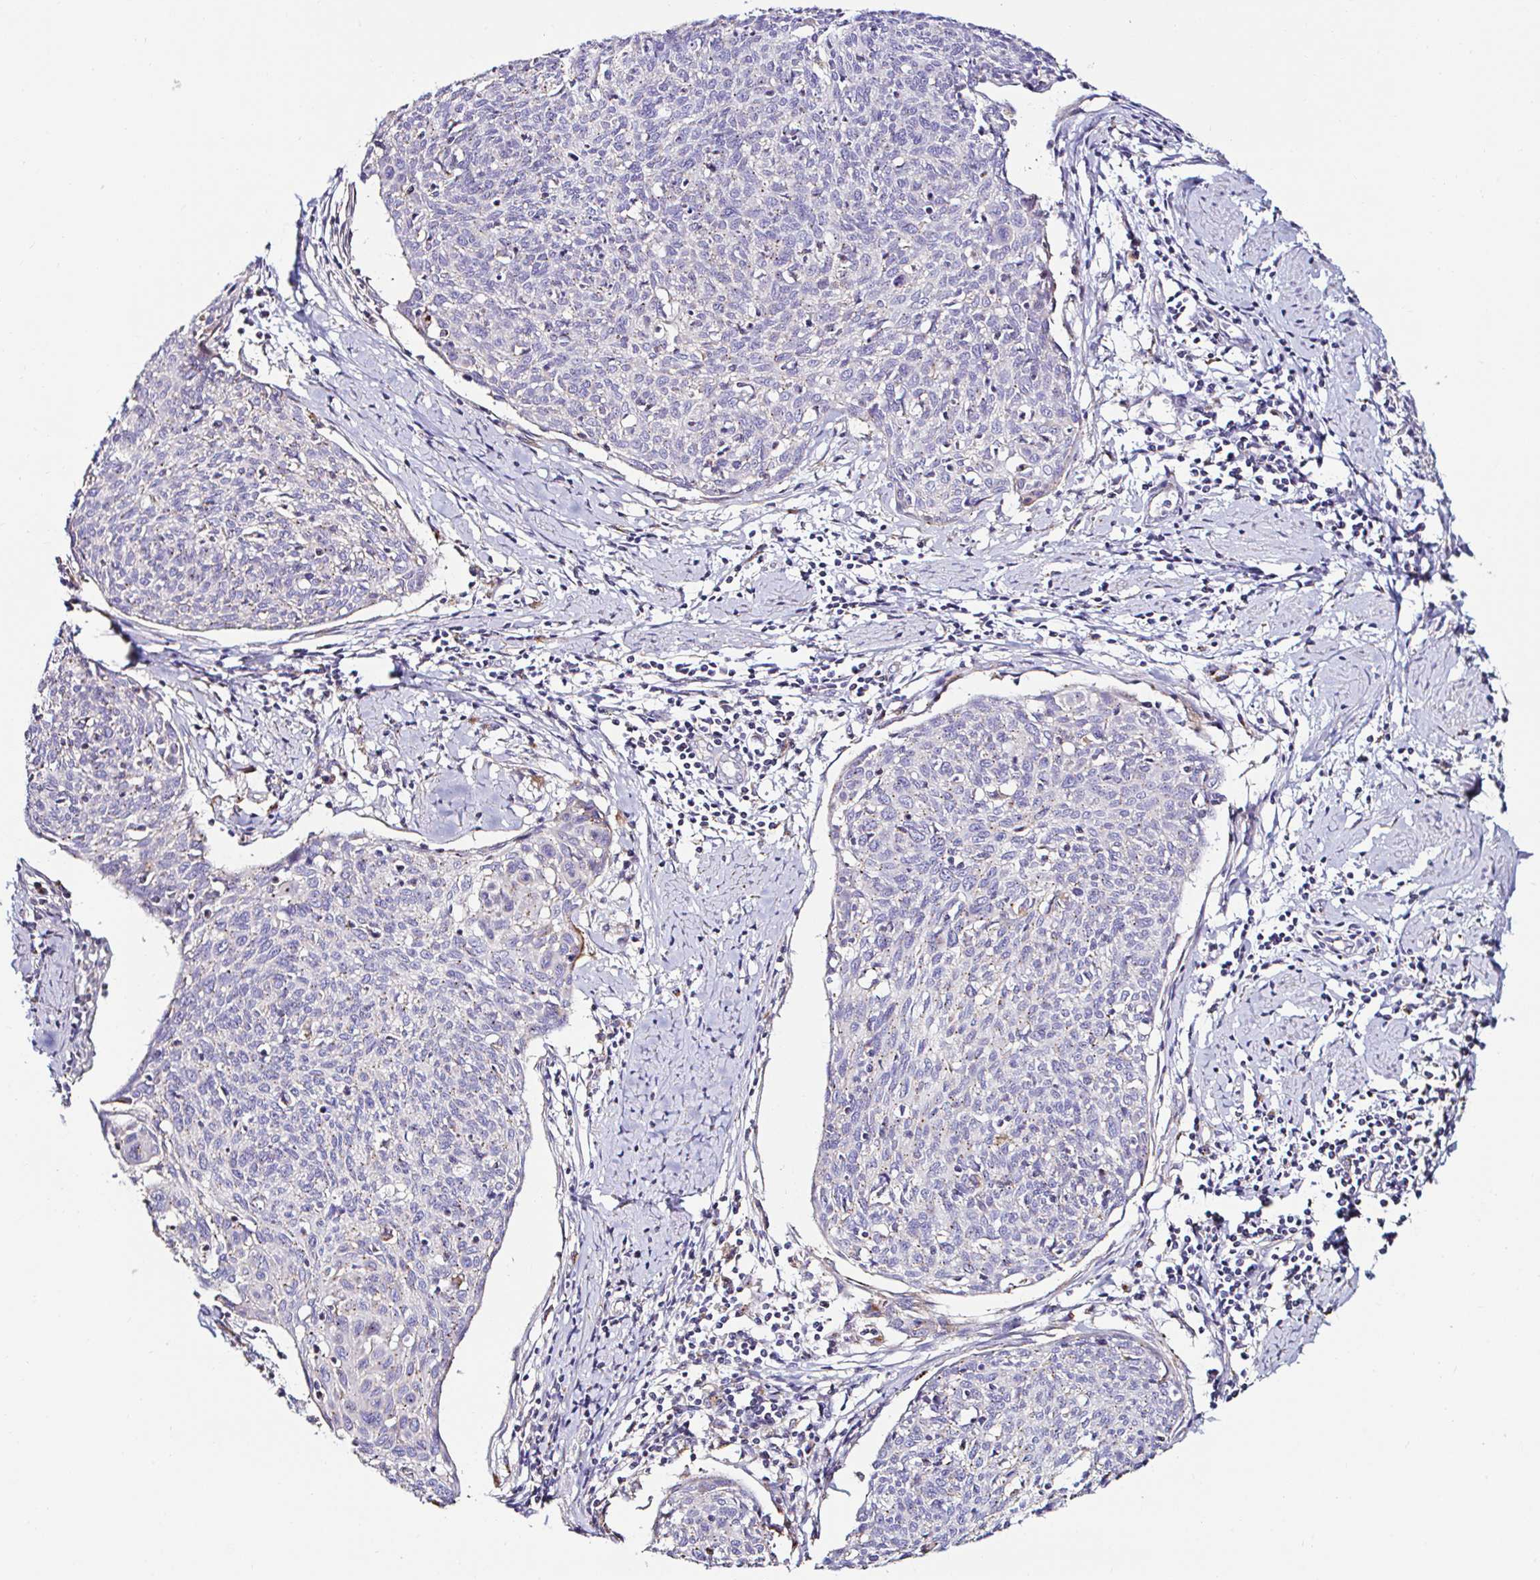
{"staining": {"intensity": "negative", "quantity": "none", "location": "none"}, "tissue": "cervical cancer", "cell_type": "Tumor cells", "image_type": "cancer", "snomed": [{"axis": "morphology", "description": "Squamous cell carcinoma, NOS"}, {"axis": "topography", "description": "Cervix"}], "caption": "Protein analysis of cervical cancer shows no significant expression in tumor cells.", "gene": "GALNS", "patient": {"sex": "female", "age": 49}}